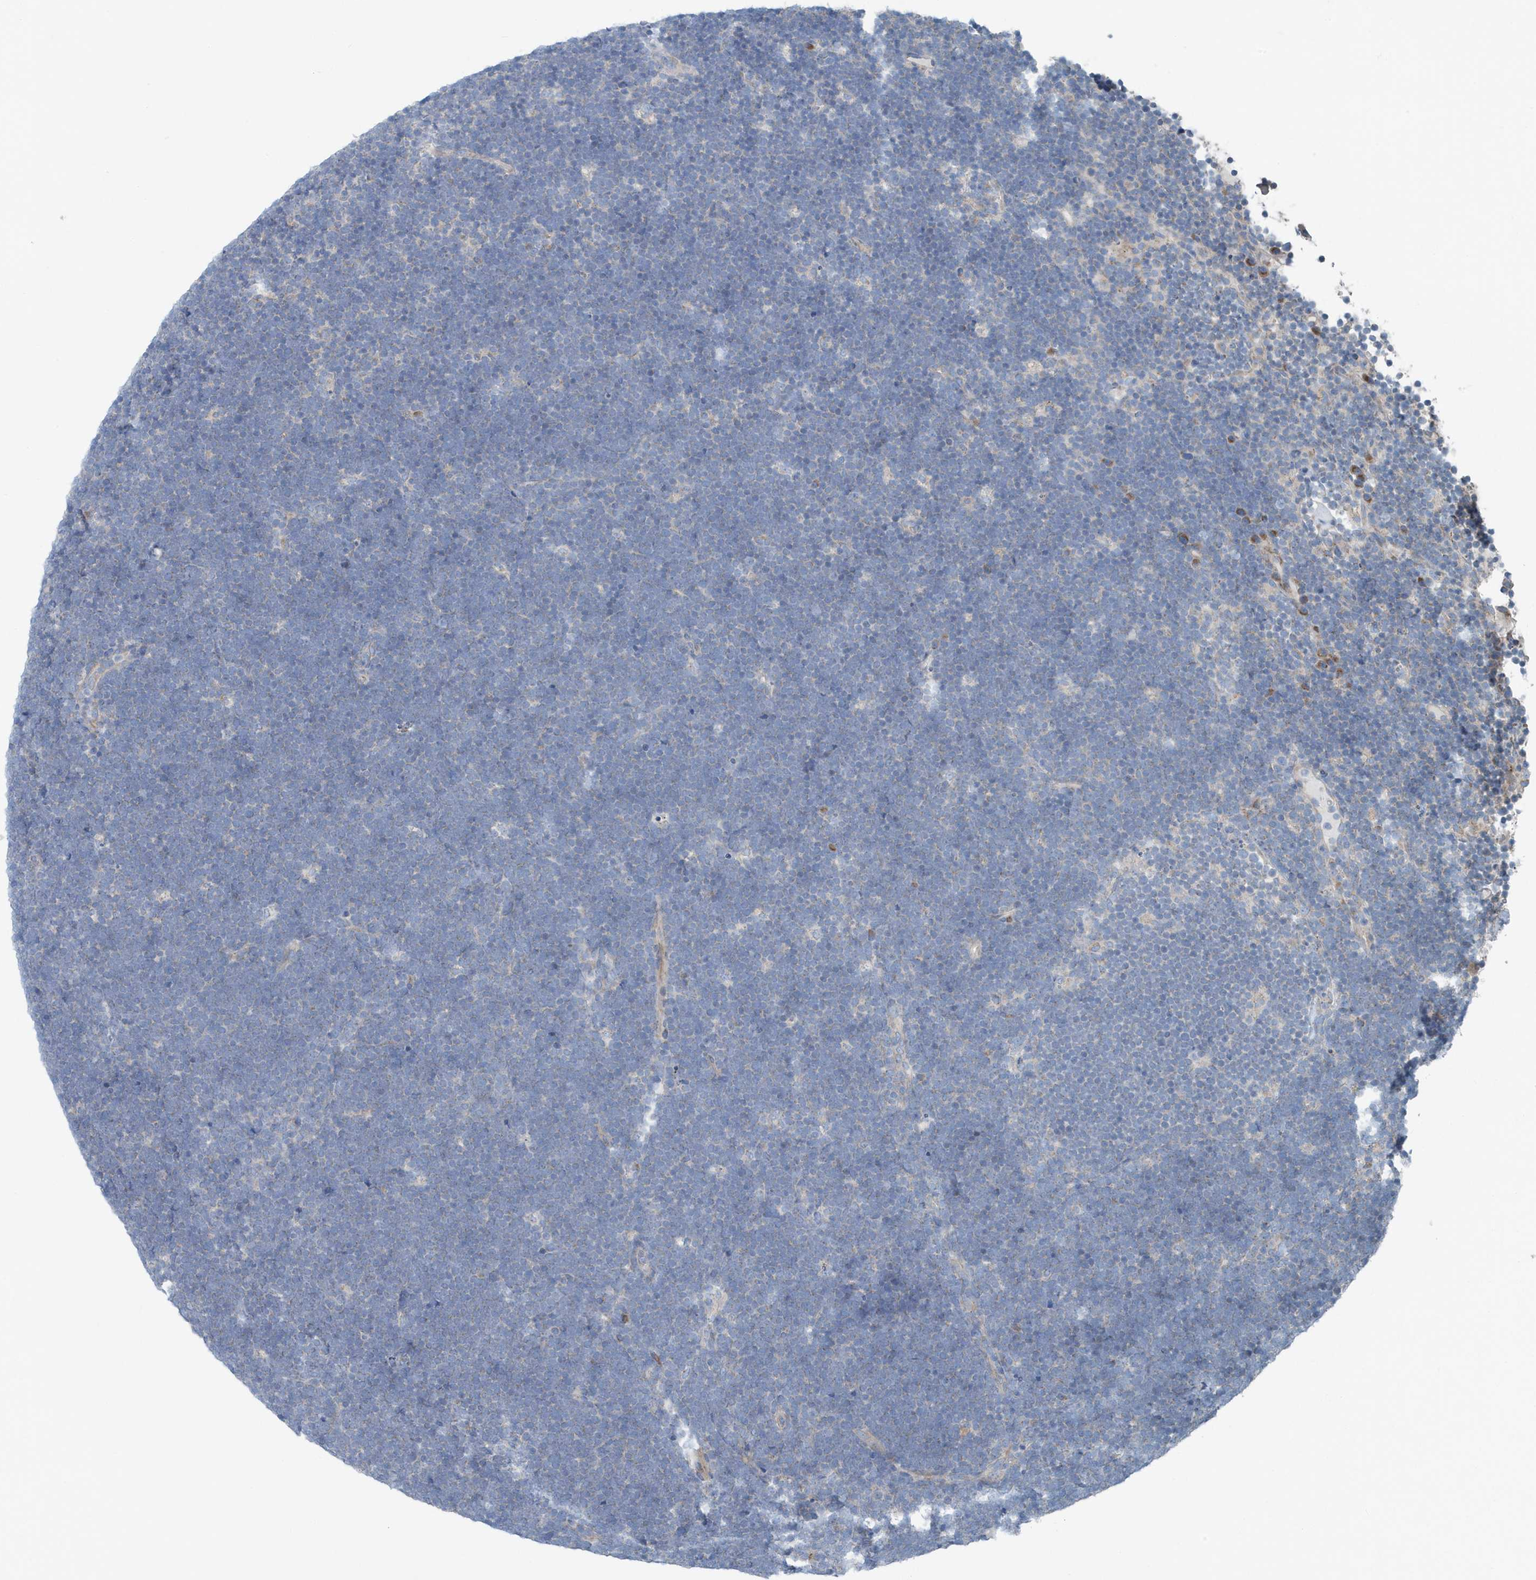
{"staining": {"intensity": "negative", "quantity": "none", "location": "none"}, "tissue": "lymphoma", "cell_type": "Tumor cells", "image_type": "cancer", "snomed": [{"axis": "morphology", "description": "Malignant lymphoma, non-Hodgkin's type, High grade"}, {"axis": "topography", "description": "Lymph node"}], "caption": "Immunohistochemistry image of human malignant lymphoma, non-Hodgkin's type (high-grade) stained for a protein (brown), which shows no expression in tumor cells.", "gene": "PPM1M", "patient": {"sex": "male", "age": 13}}